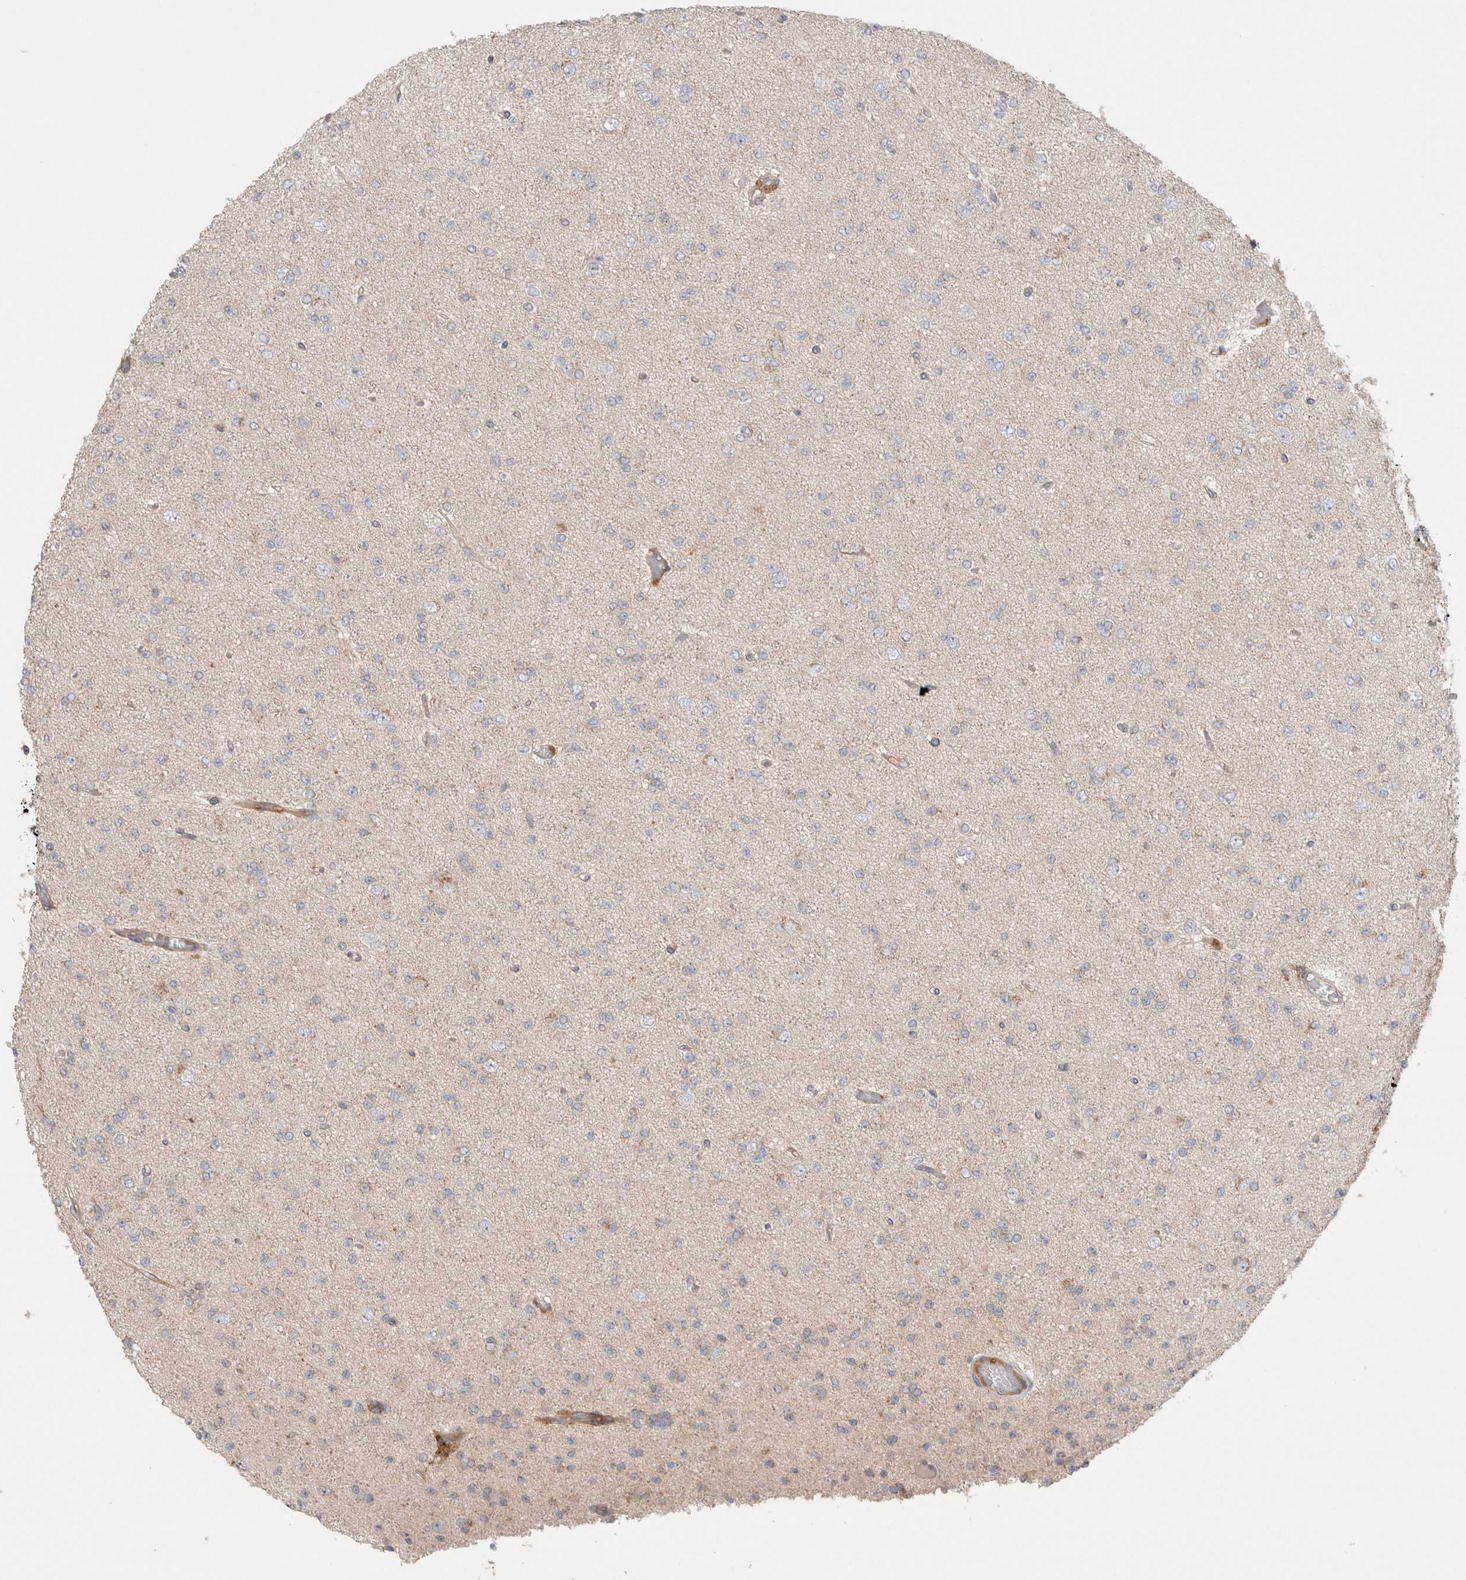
{"staining": {"intensity": "negative", "quantity": "none", "location": "none"}, "tissue": "glioma", "cell_type": "Tumor cells", "image_type": "cancer", "snomed": [{"axis": "morphology", "description": "Glioma, malignant, Low grade"}, {"axis": "topography", "description": "Brain"}], "caption": "The image shows no significant positivity in tumor cells of malignant glioma (low-grade). (DAB (3,3'-diaminobenzidine) IHC with hematoxylin counter stain).", "gene": "TBC1D16", "patient": {"sex": "female", "age": 22}}